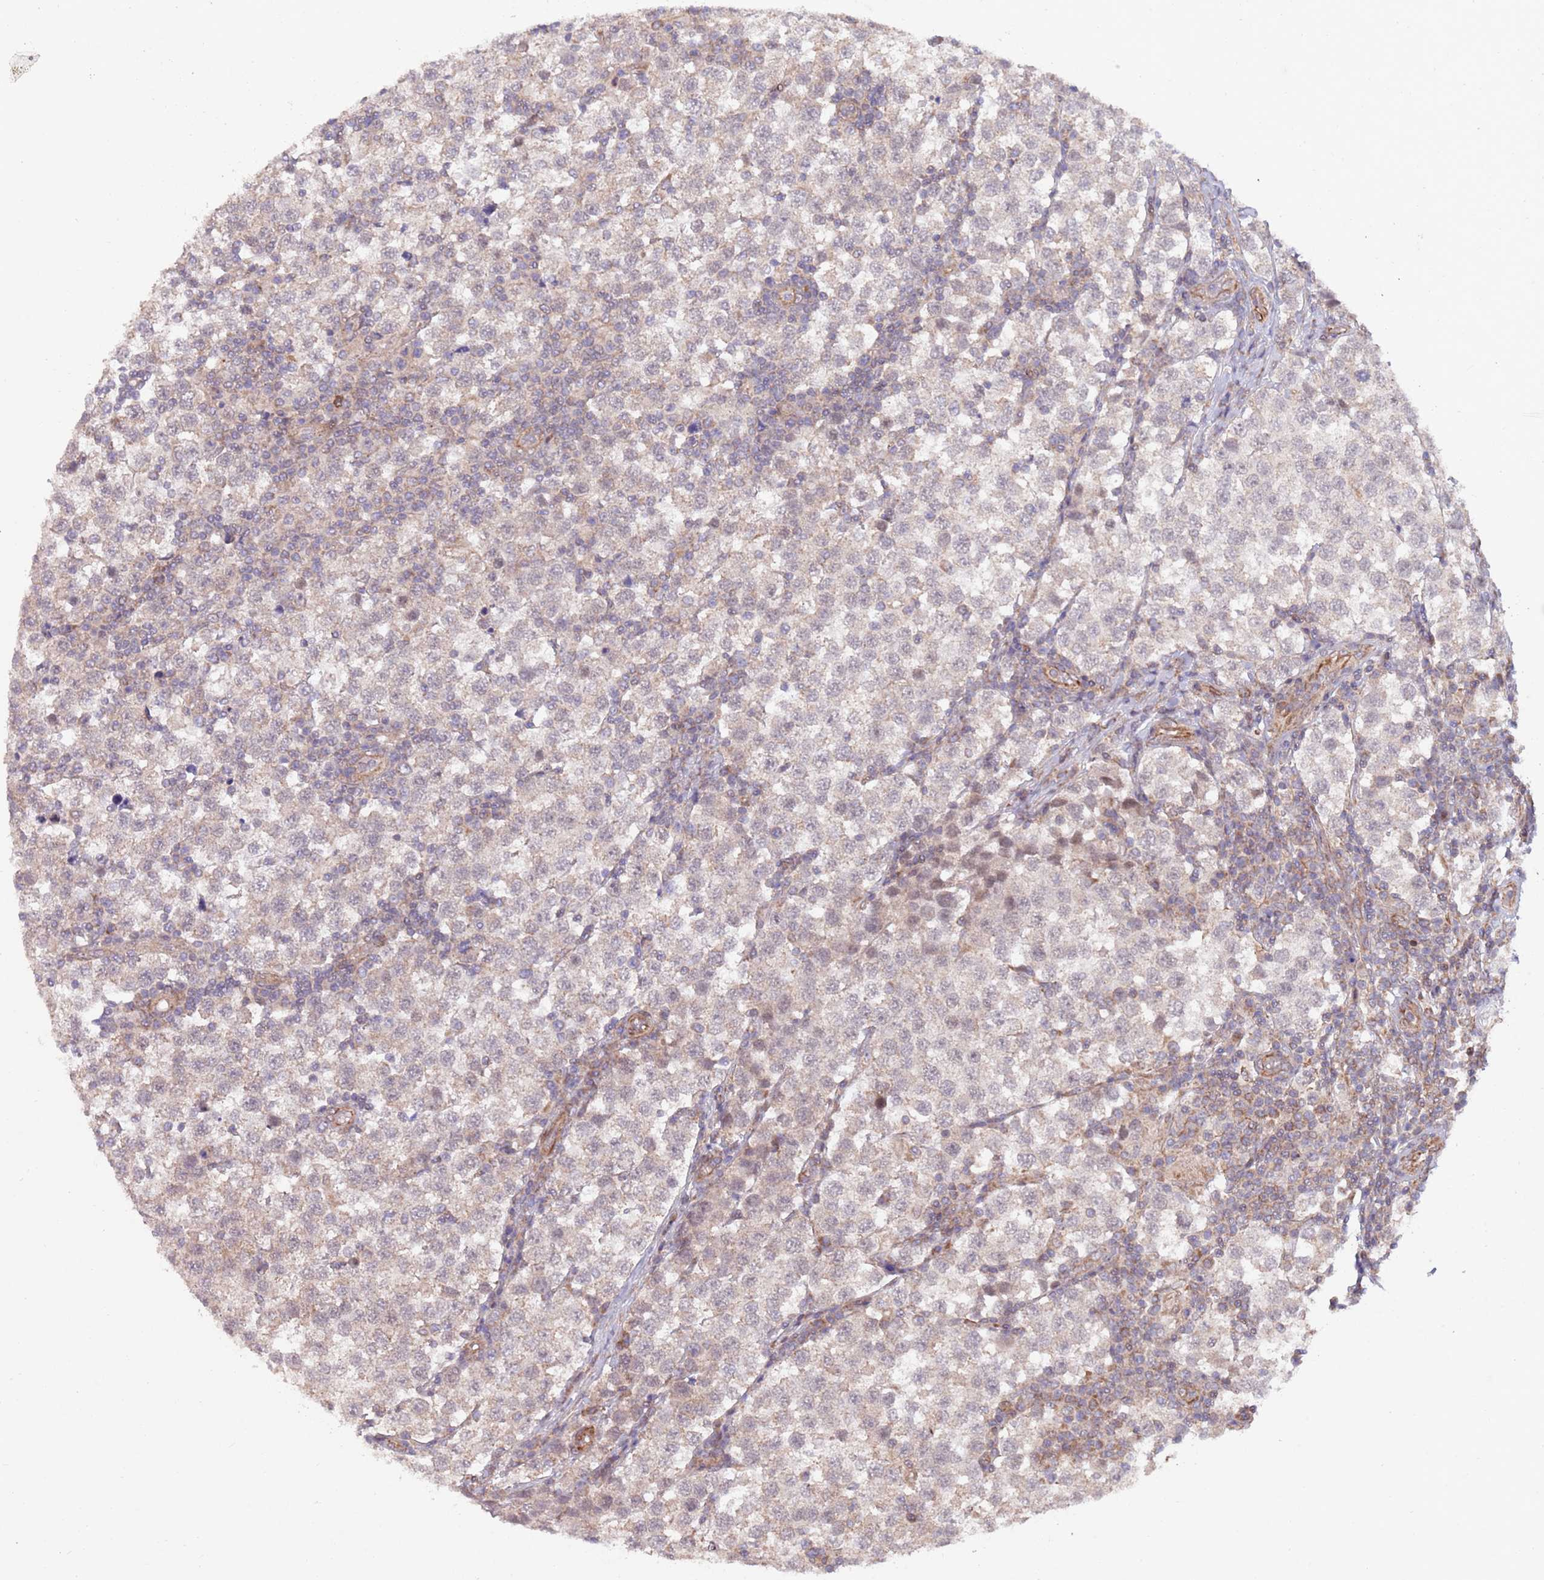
{"staining": {"intensity": "weak", "quantity": "<25%", "location": "nuclear"}, "tissue": "testis cancer", "cell_type": "Tumor cells", "image_type": "cancer", "snomed": [{"axis": "morphology", "description": "Seminoma, NOS"}, {"axis": "topography", "description": "Testis"}], "caption": "The immunohistochemistry (IHC) photomicrograph has no significant expression in tumor cells of testis cancer tissue. (Stains: DAB (3,3'-diaminobenzidine) IHC with hematoxylin counter stain, Microscopy: brightfield microscopy at high magnification).", "gene": "CHD9", "patient": {"sex": "male", "age": 34}}